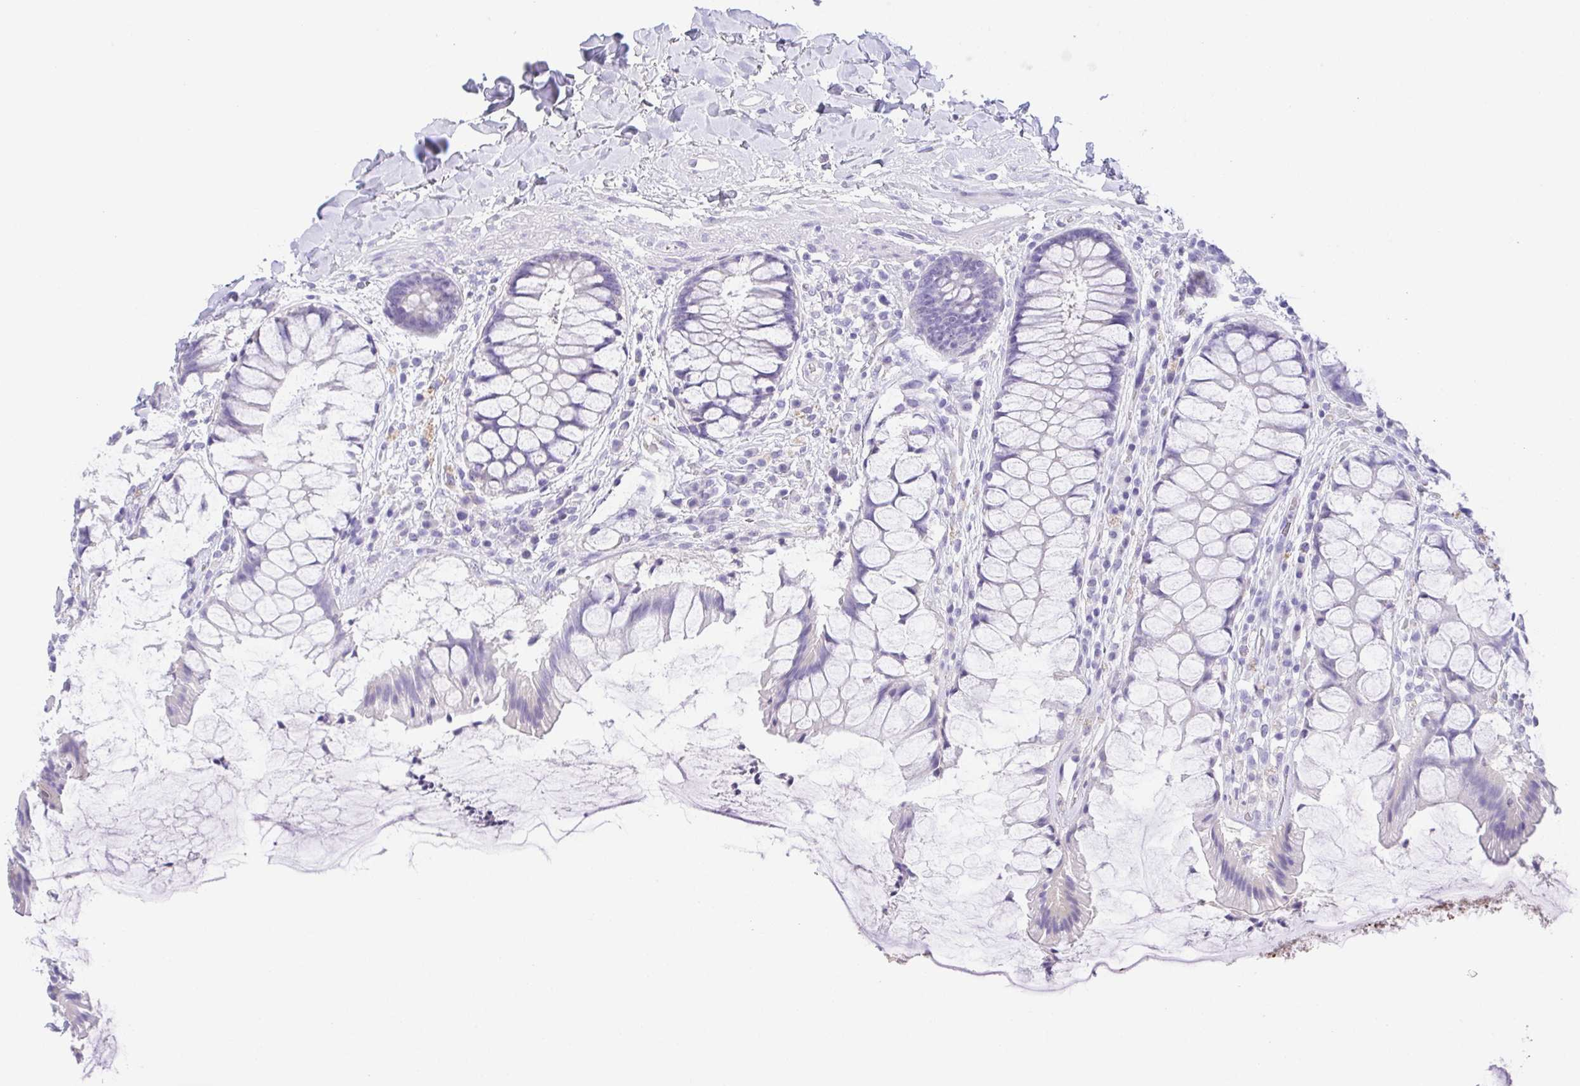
{"staining": {"intensity": "negative", "quantity": "none", "location": "none"}, "tissue": "rectum", "cell_type": "Glandular cells", "image_type": "normal", "snomed": [{"axis": "morphology", "description": "Normal tissue, NOS"}, {"axis": "topography", "description": "Rectum"}], "caption": "Glandular cells show no significant expression in unremarkable rectum. (Brightfield microscopy of DAB IHC at high magnification).", "gene": "HAPLN2", "patient": {"sex": "female", "age": 58}}